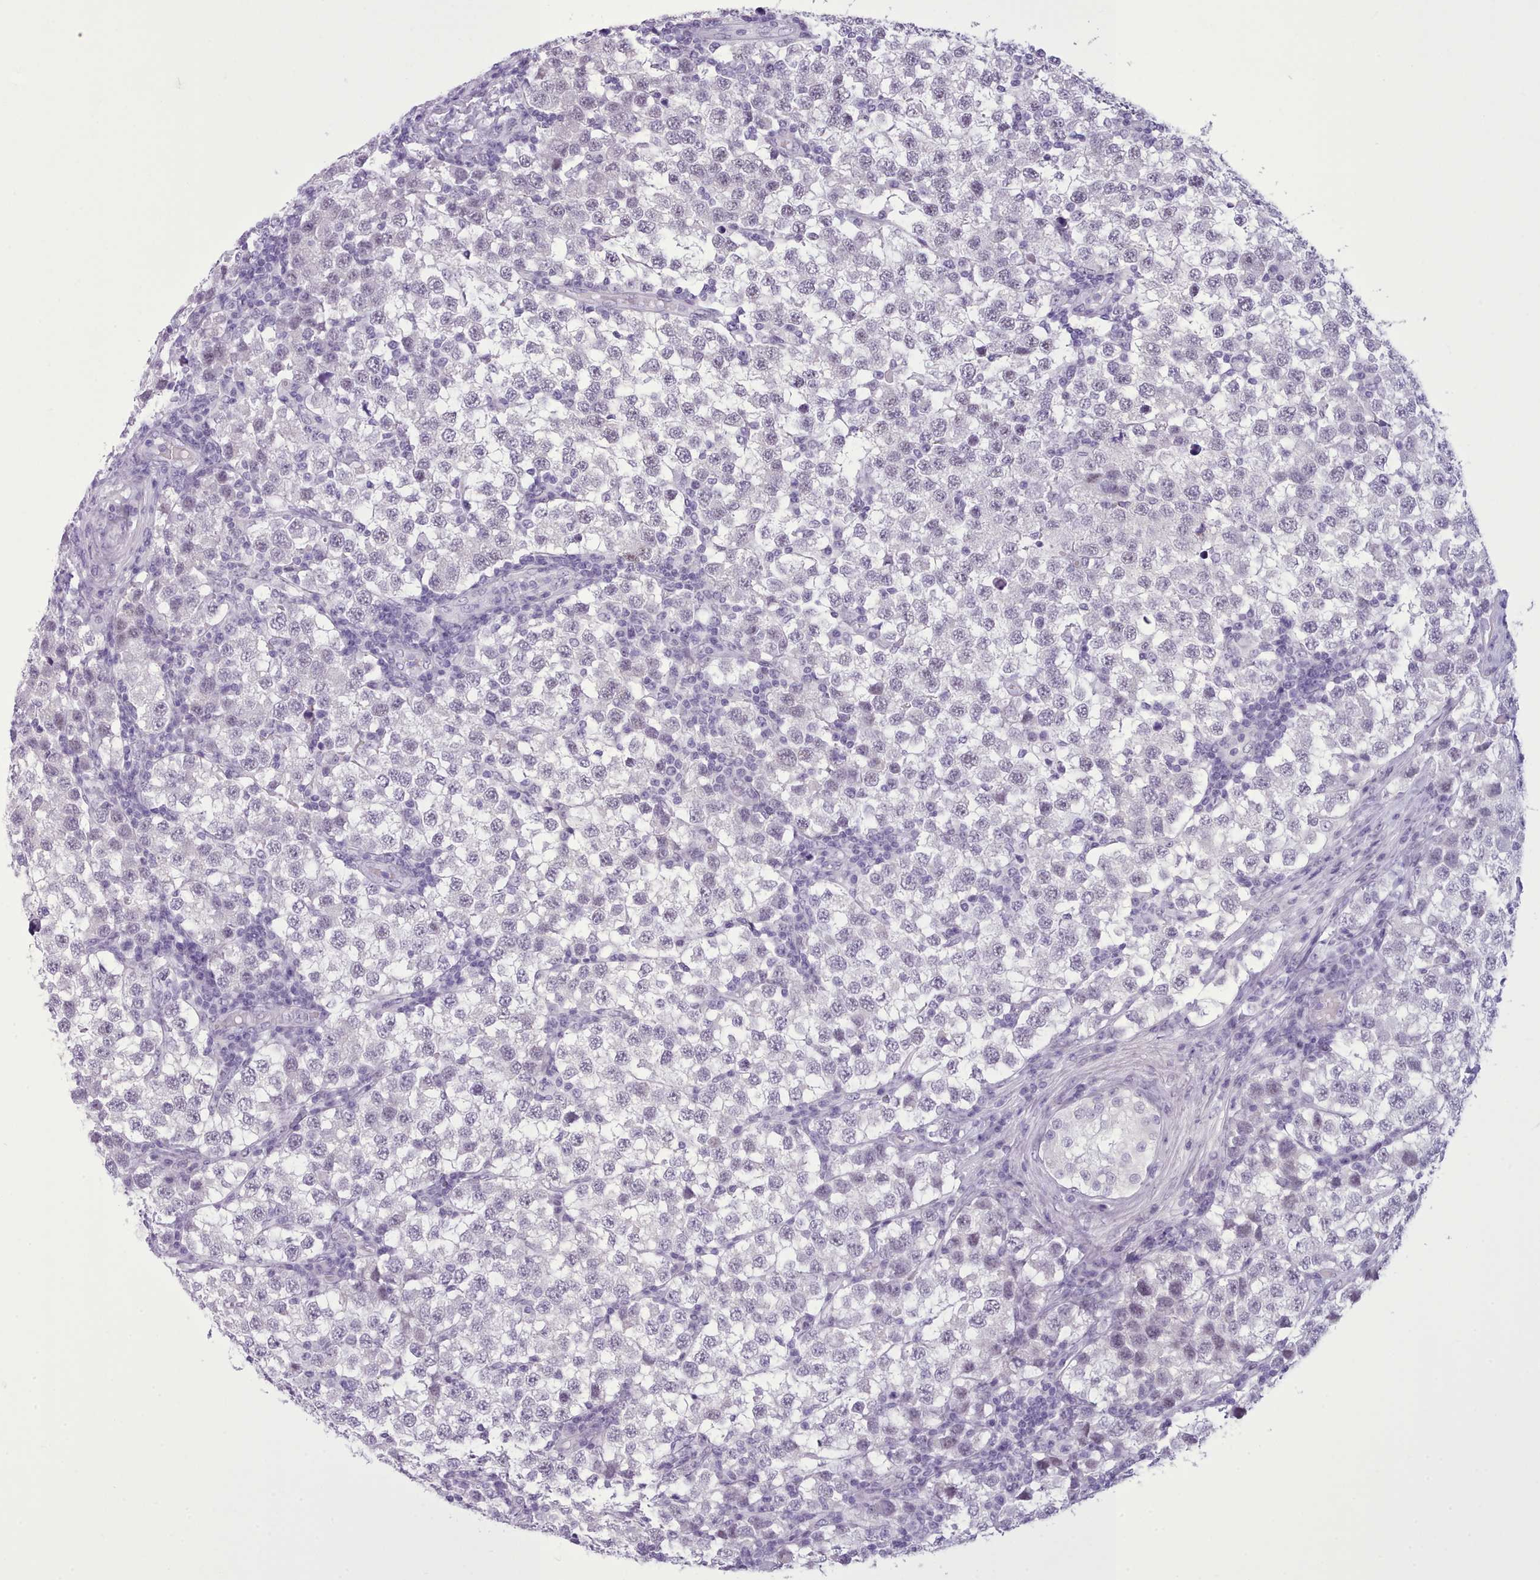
{"staining": {"intensity": "negative", "quantity": "none", "location": "none"}, "tissue": "testis cancer", "cell_type": "Tumor cells", "image_type": "cancer", "snomed": [{"axis": "morphology", "description": "Seminoma, NOS"}, {"axis": "topography", "description": "Testis"}], "caption": "This is an immunohistochemistry image of testis cancer (seminoma). There is no expression in tumor cells.", "gene": "FBXO48", "patient": {"sex": "male", "age": 34}}